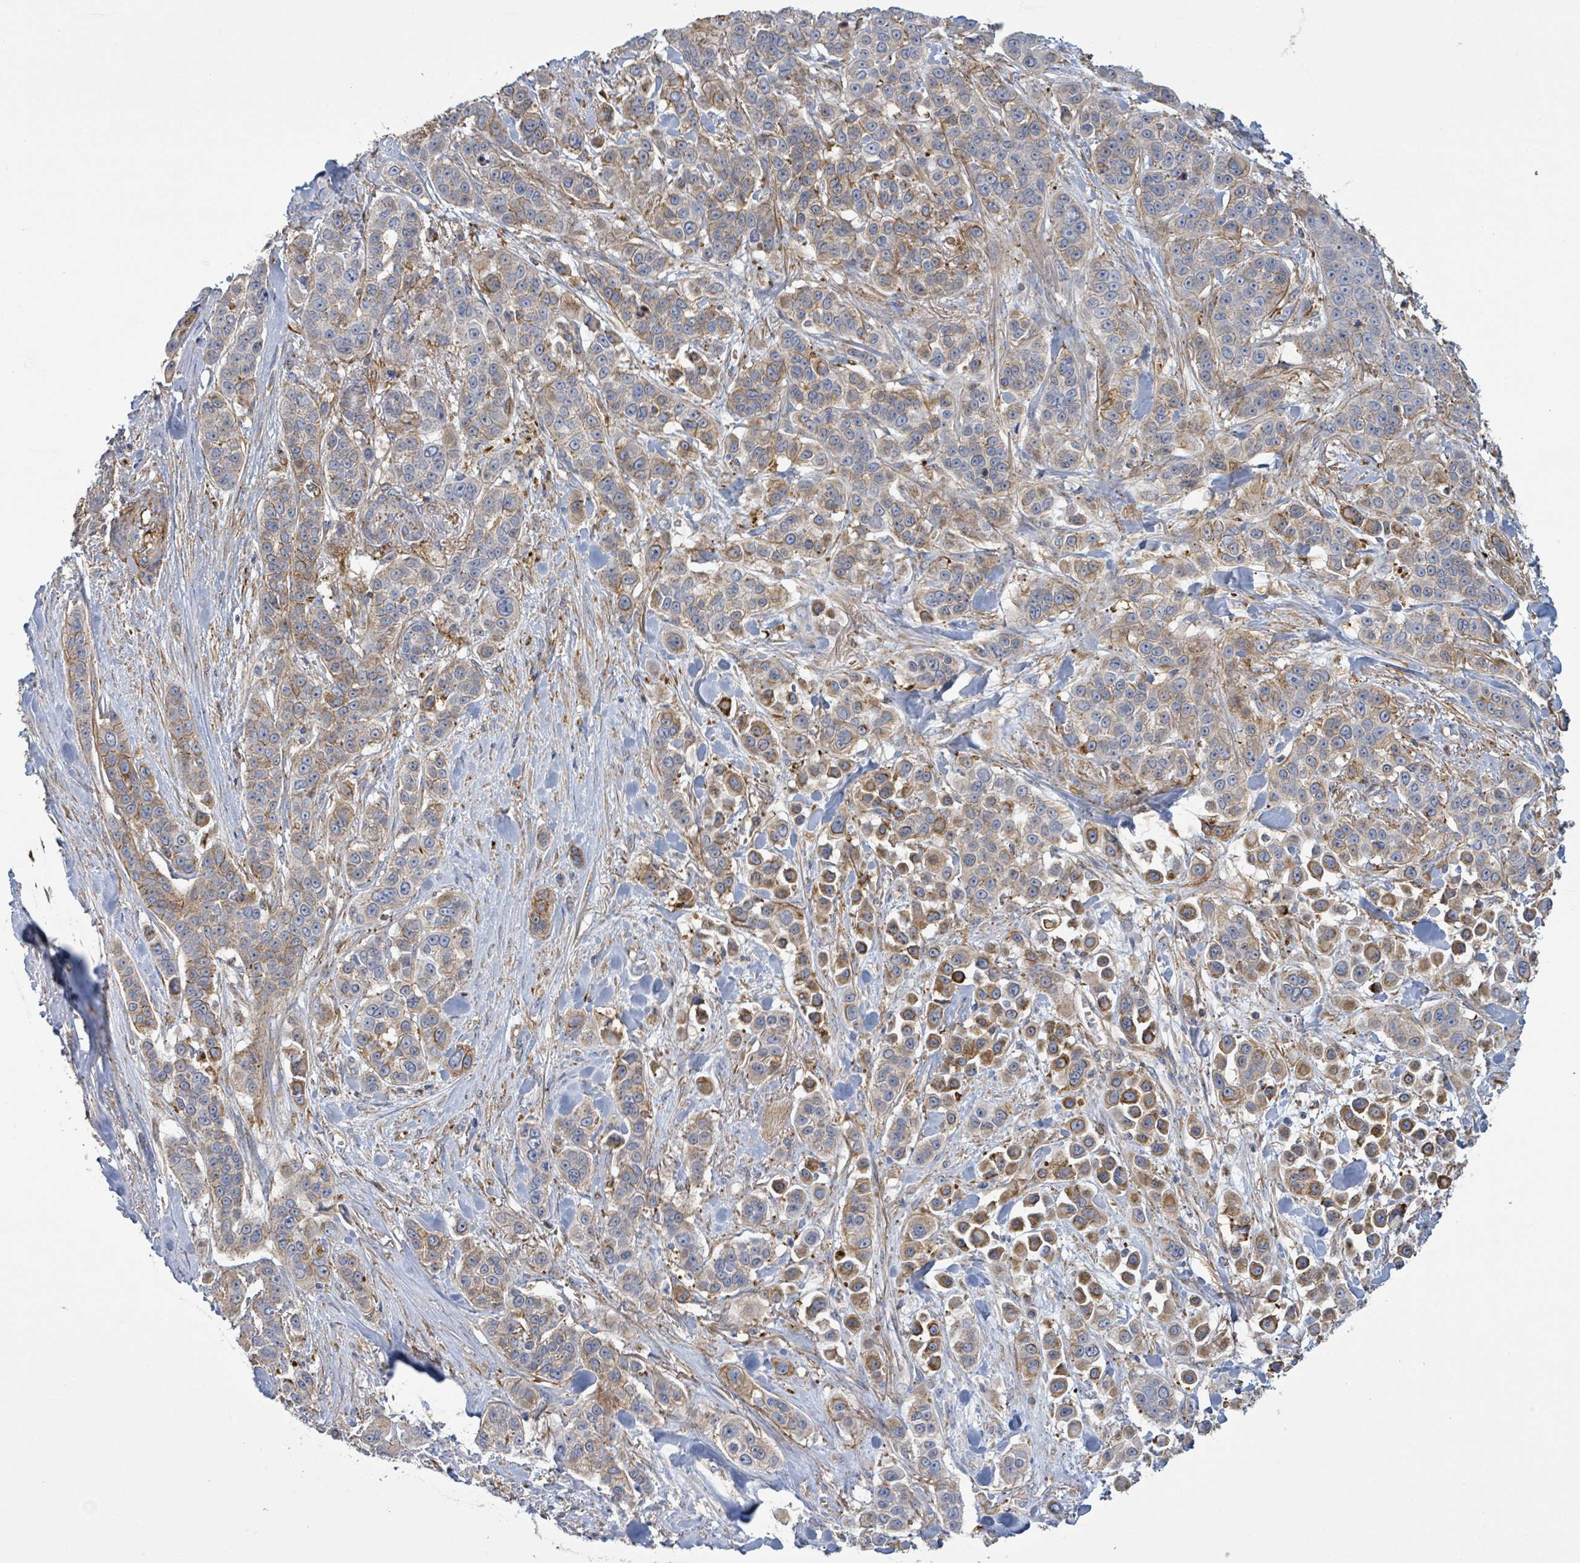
{"staining": {"intensity": "moderate", "quantity": "25%-75%", "location": "cytoplasmic/membranous"}, "tissue": "skin cancer", "cell_type": "Tumor cells", "image_type": "cancer", "snomed": [{"axis": "morphology", "description": "Squamous cell carcinoma, NOS"}, {"axis": "topography", "description": "Skin"}], "caption": "High-power microscopy captured an immunohistochemistry (IHC) image of skin cancer (squamous cell carcinoma), revealing moderate cytoplasmic/membranous positivity in about 25%-75% of tumor cells. The staining was performed using DAB, with brown indicating positive protein expression. Nuclei are stained blue with hematoxylin.", "gene": "EGFL7", "patient": {"sex": "male", "age": 67}}